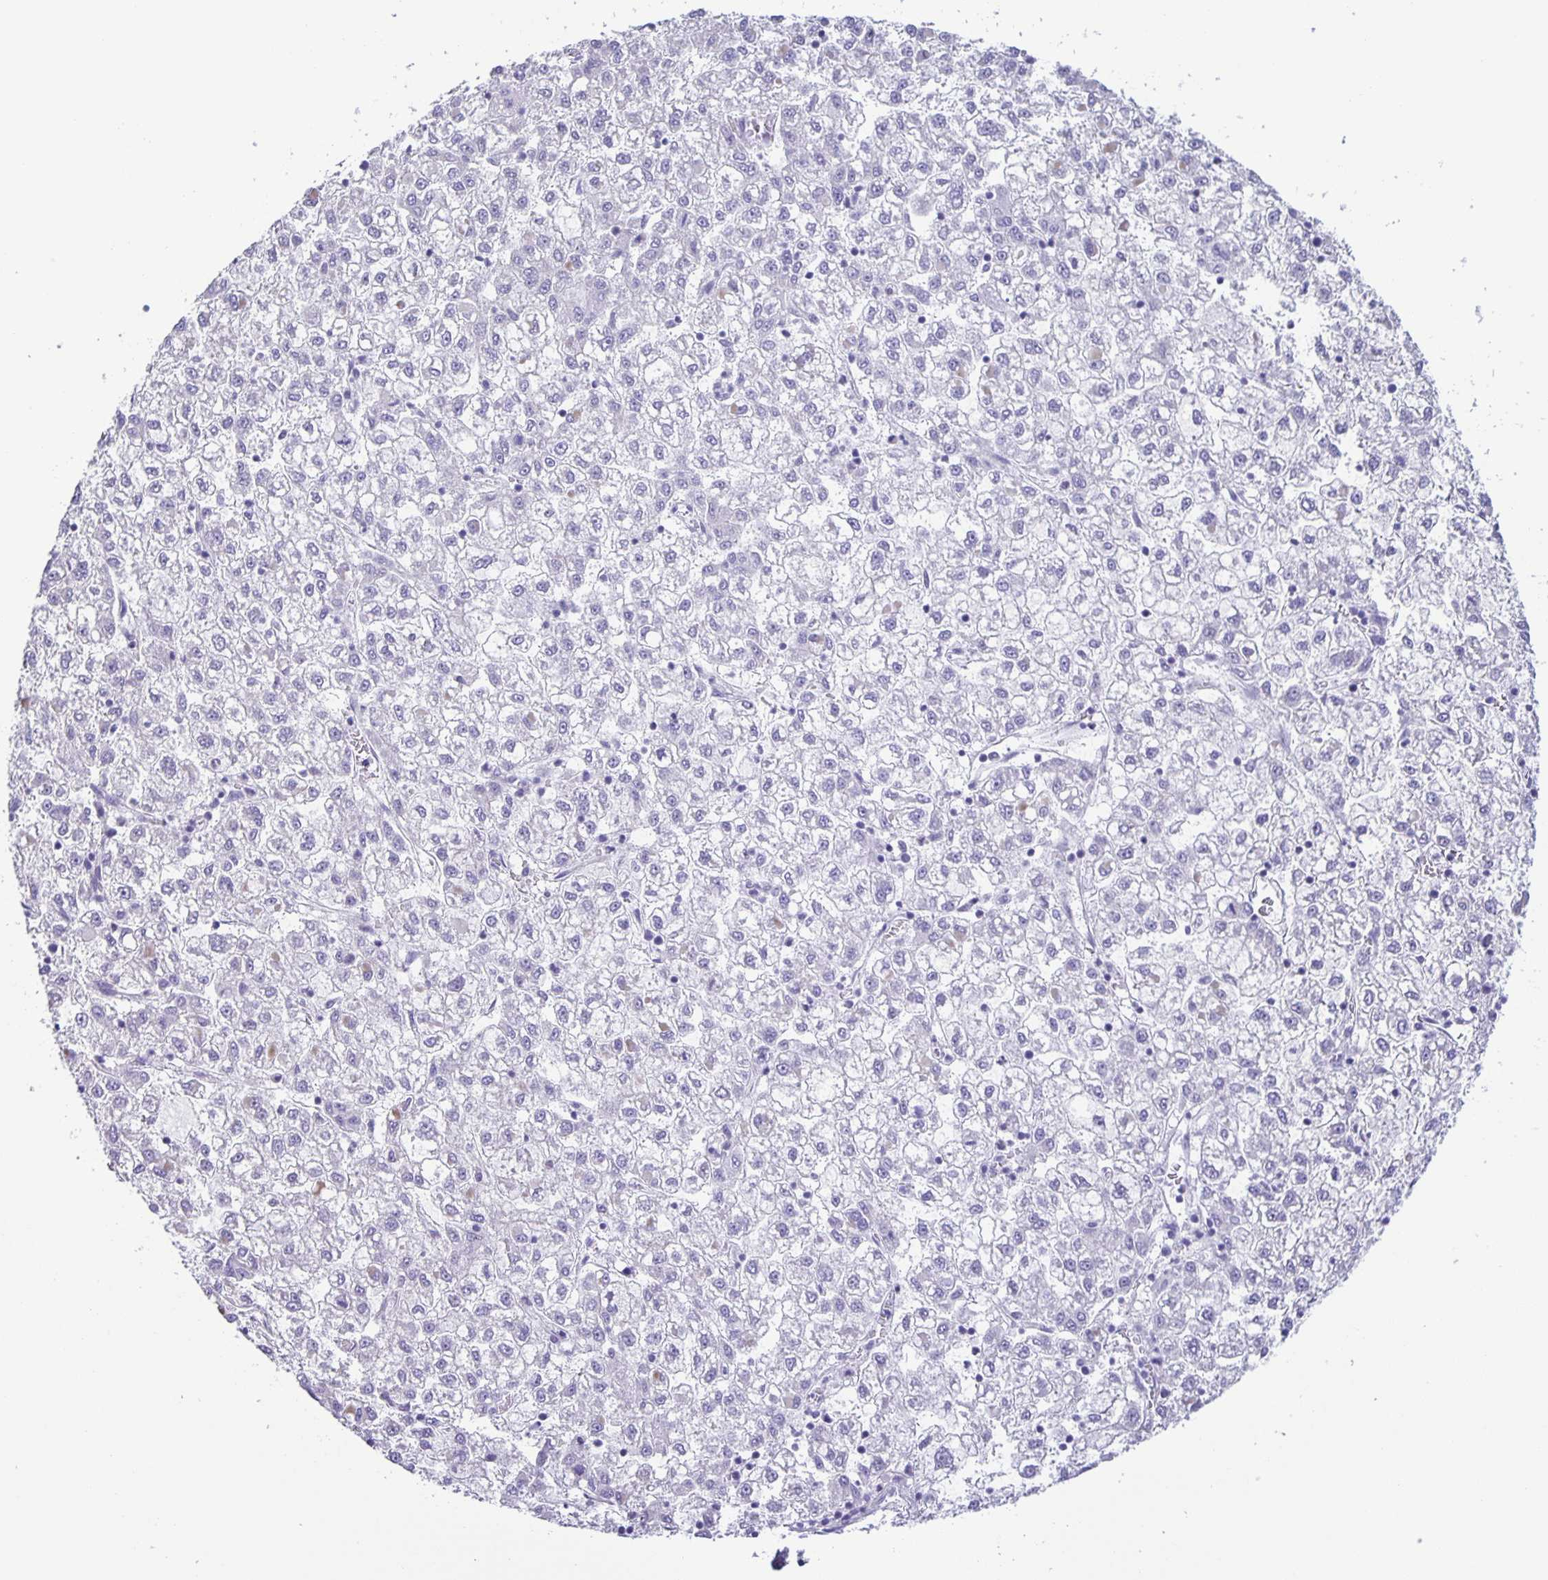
{"staining": {"intensity": "negative", "quantity": "none", "location": "none"}, "tissue": "liver cancer", "cell_type": "Tumor cells", "image_type": "cancer", "snomed": [{"axis": "morphology", "description": "Carcinoma, Hepatocellular, NOS"}, {"axis": "topography", "description": "Liver"}], "caption": "Liver cancer (hepatocellular carcinoma) stained for a protein using immunohistochemistry (IHC) displays no staining tumor cells.", "gene": "PHRF1", "patient": {"sex": "male", "age": 40}}